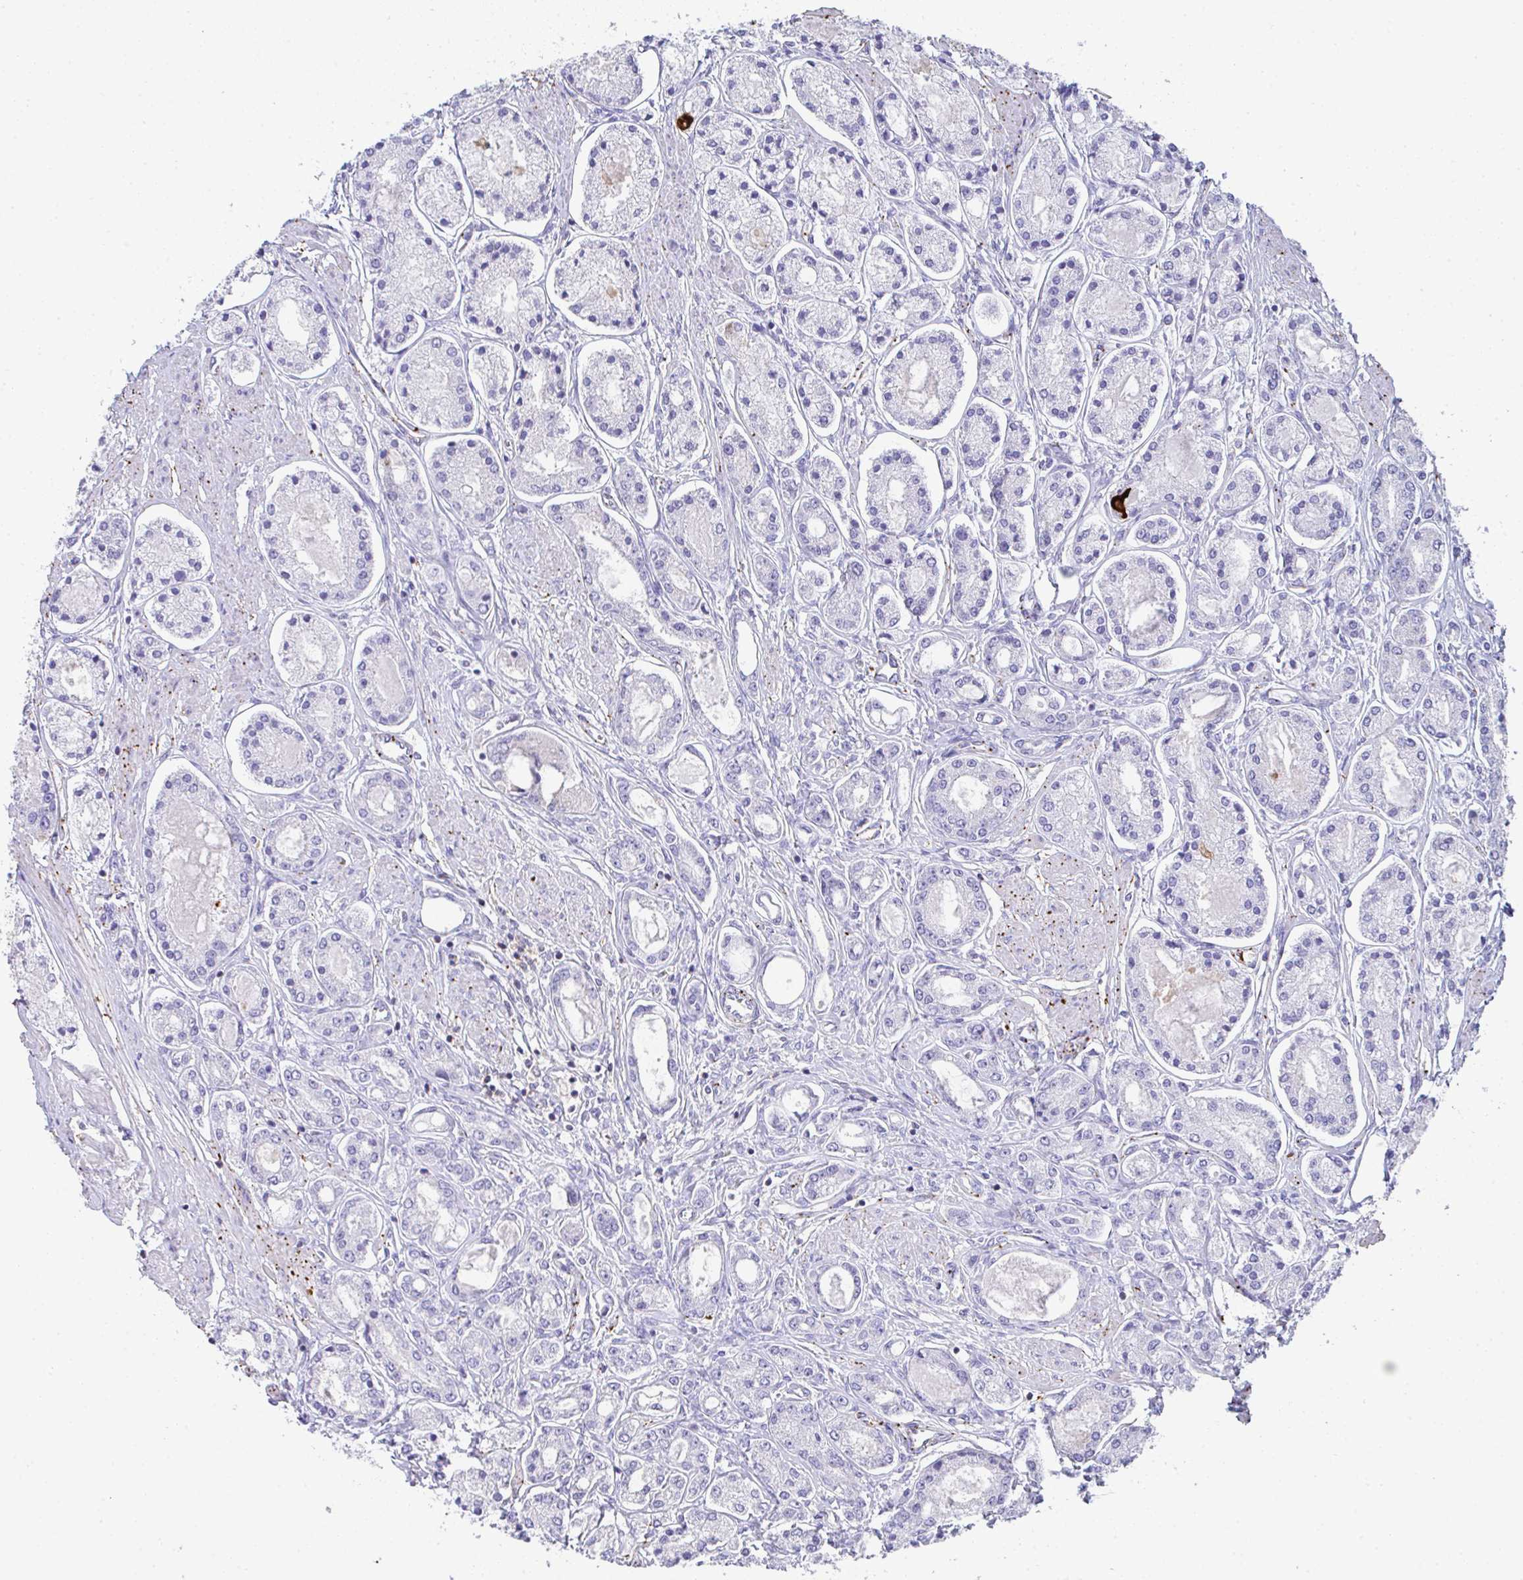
{"staining": {"intensity": "negative", "quantity": "none", "location": "none"}, "tissue": "prostate cancer", "cell_type": "Tumor cells", "image_type": "cancer", "snomed": [{"axis": "morphology", "description": "Adenocarcinoma, High grade"}, {"axis": "topography", "description": "Prostate"}], "caption": "Human prostate cancer stained for a protein using IHC exhibits no positivity in tumor cells.", "gene": "TNFAIP8", "patient": {"sex": "male", "age": 66}}